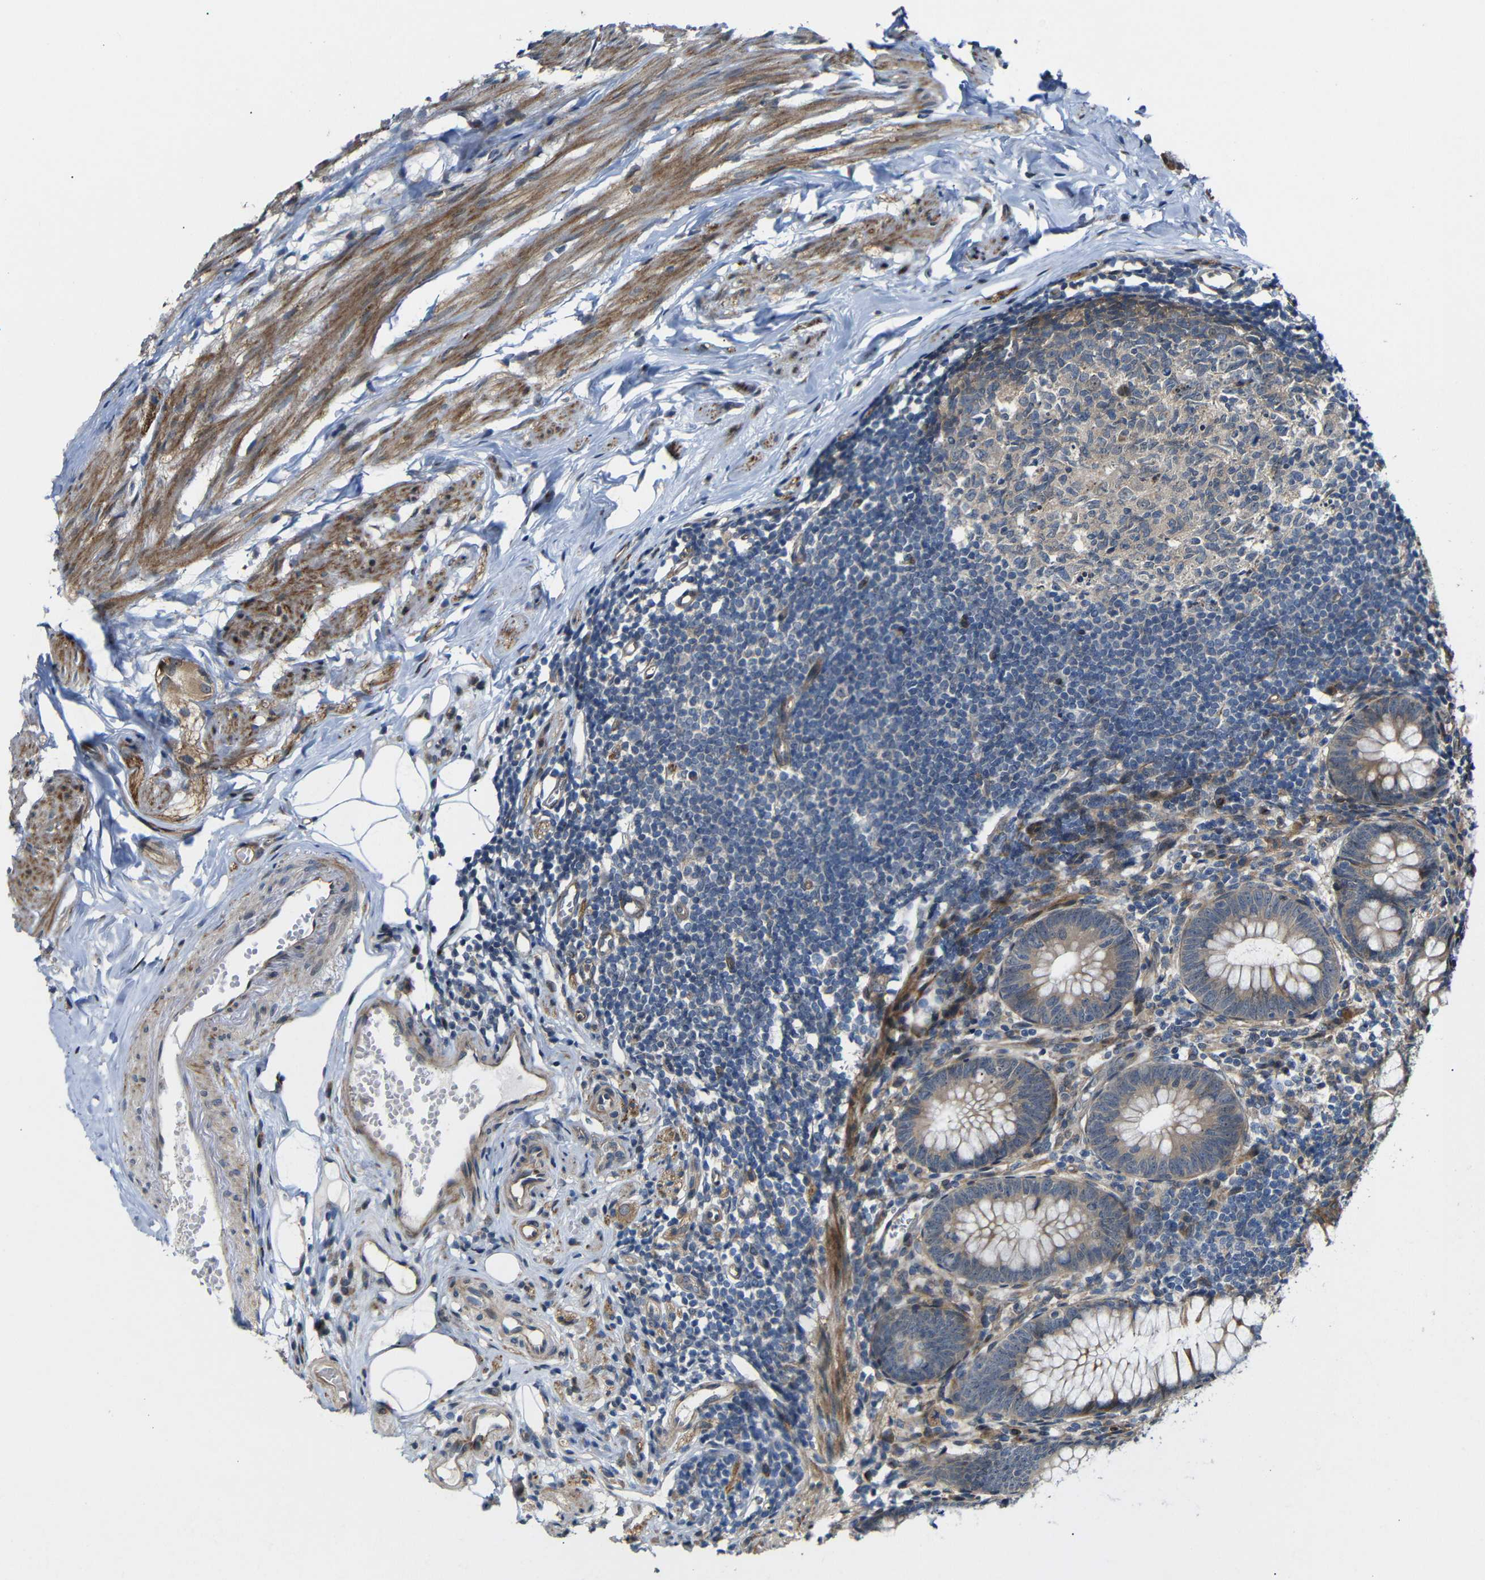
{"staining": {"intensity": "moderate", "quantity": ">75%", "location": "cytoplasmic/membranous"}, "tissue": "appendix", "cell_type": "Glandular cells", "image_type": "normal", "snomed": [{"axis": "morphology", "description": "Normal tissue, NOS"}, {"axis": "topography", "description": "Appendix"}], "caption": "A brown stain highlights moderate cytoplasmic/membranous staining of a protein in glandular cells of normal appendix.", "gene": "P3H2", "patient": {"sex": "female", "age": 77}}